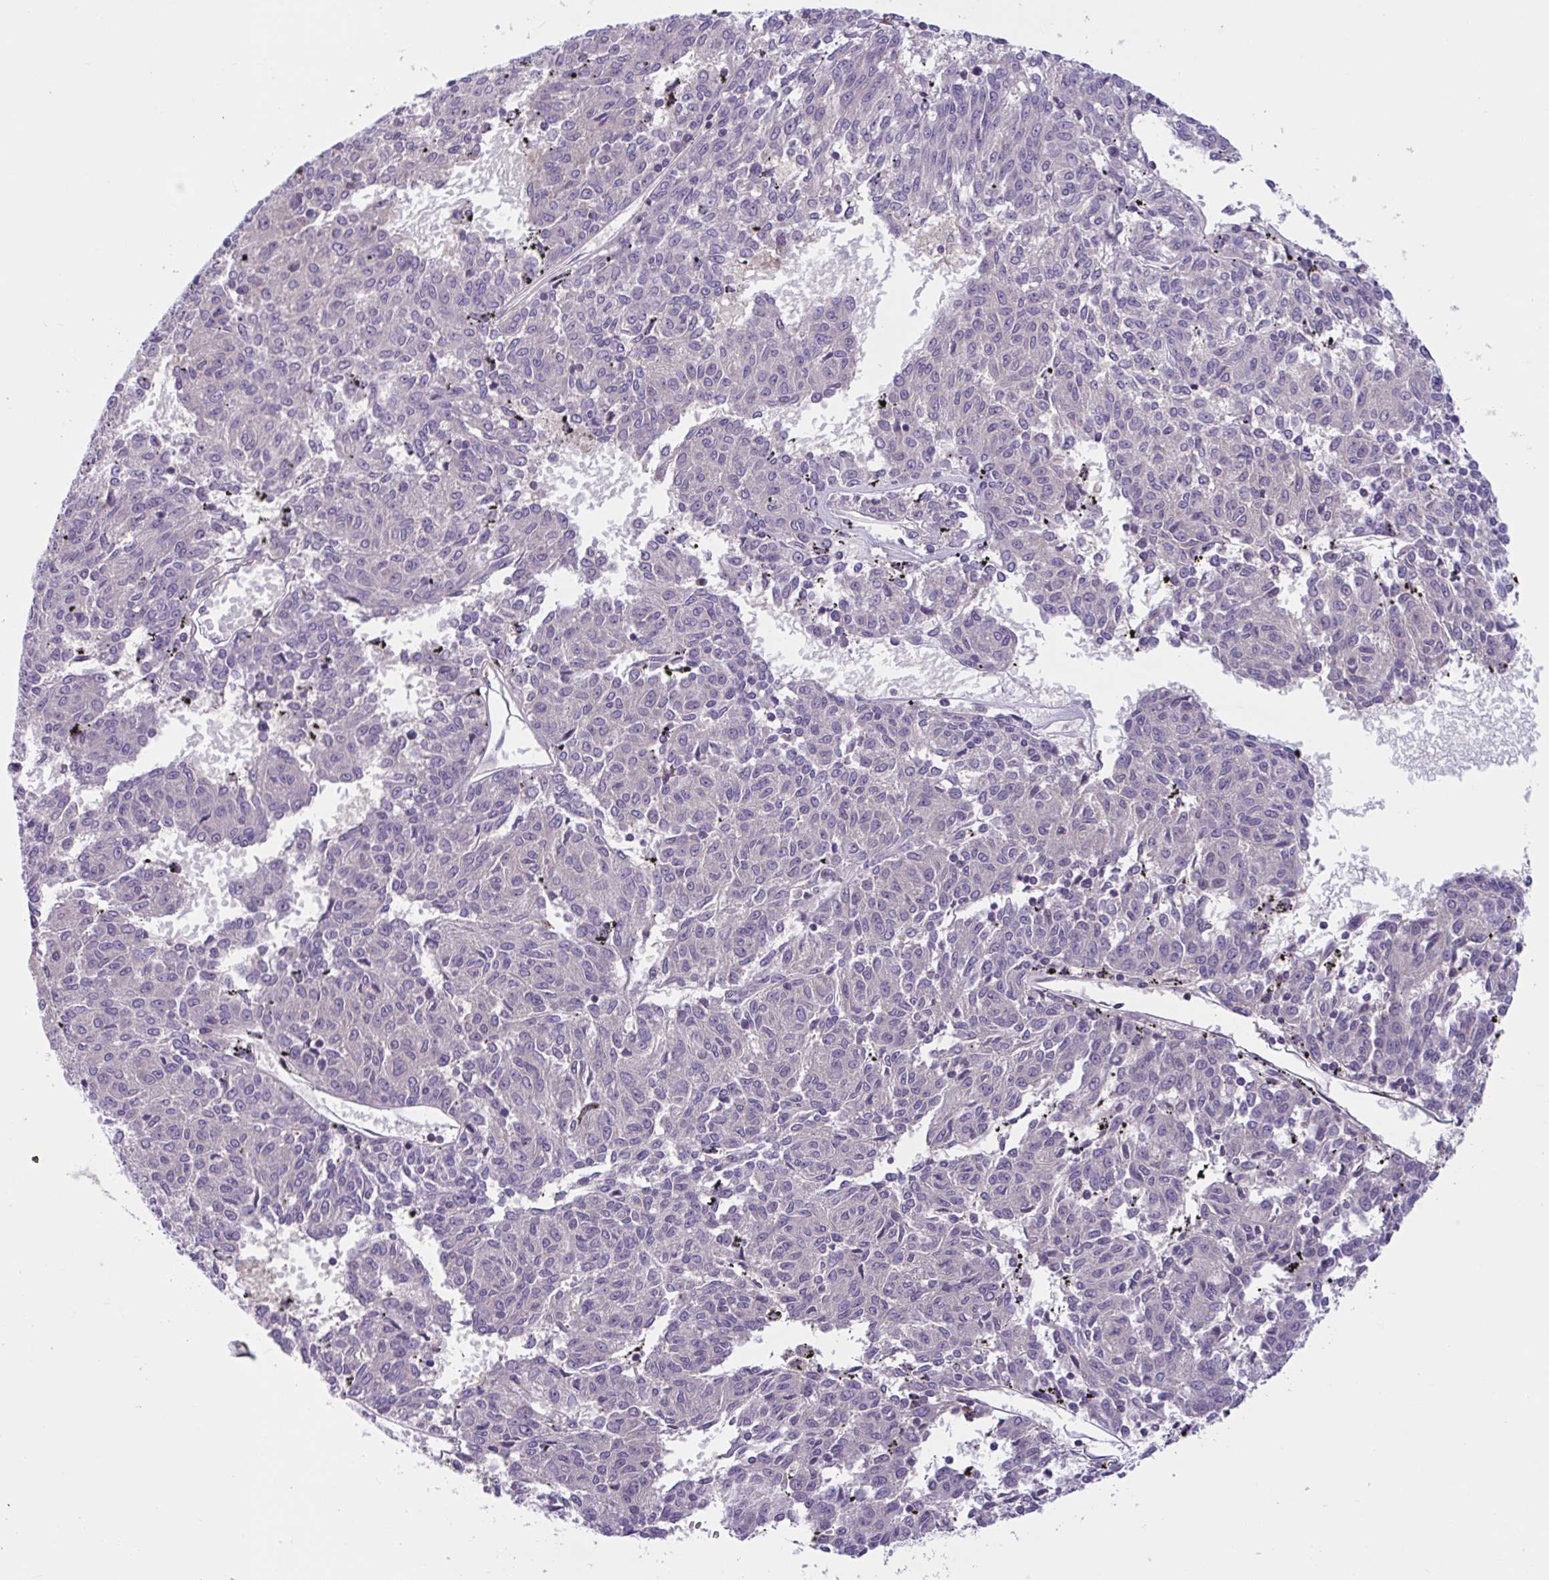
{"staining": {"intensity": "negative", "quantity": "none", "location": "none"}, "tissue": "melanoma", "cell_type": "Tumor cells", "image_type": "cancer", "snomed": [{"axis": "morphology", "description": "Malignant melanoma, NOS"}, {"axis": "topography", "description": "Skin"}], "caption": "This image is of malignant melanoma stained with IHC to label a protein in brown with the nuclei are counter-stained blue. There is no positivity in tumor cells.", "gene": "WNT9B", "patient": {"sex": "female", "age": 72}}